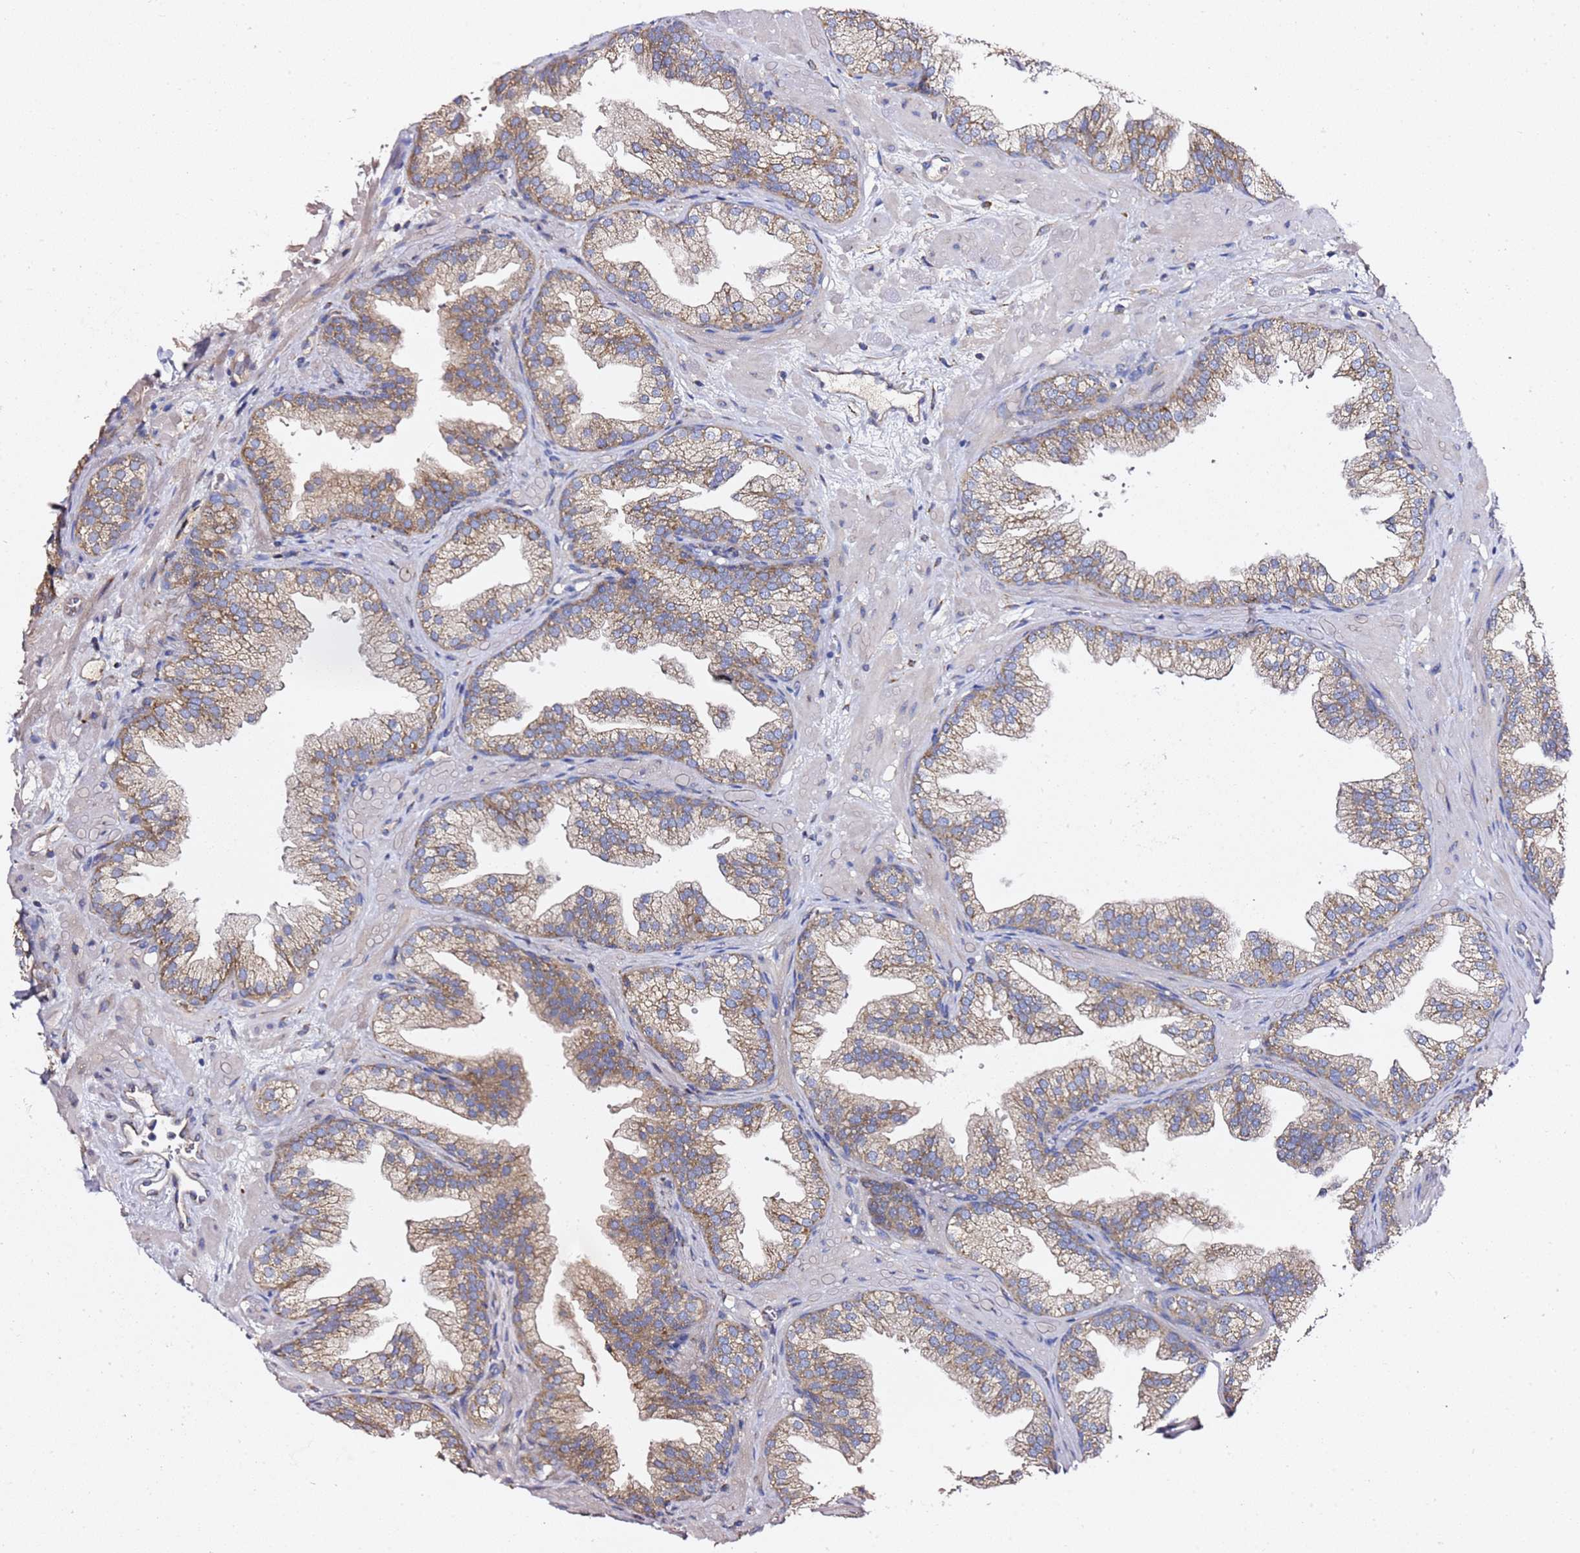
{"staining": {"intensity": "moderate", "quantity": ">75%", "location": "cytoplasmic/membranous"}, "tissue": "prostate", "cell_type": "Glandular cells", "image_type": "normal", "snomed": [{"axis": "morphology", "description": "Normal tissue, NOS"}, {"axis": "topography", "description": "Prostate"}], "caption": "Glandular cells demonstrate moderate cytoplasmic/membranous expression in approximately >75% of cells in normal prostate.", "gene": "C19orf12", "patient": {"sex": "male", "age": 37}}